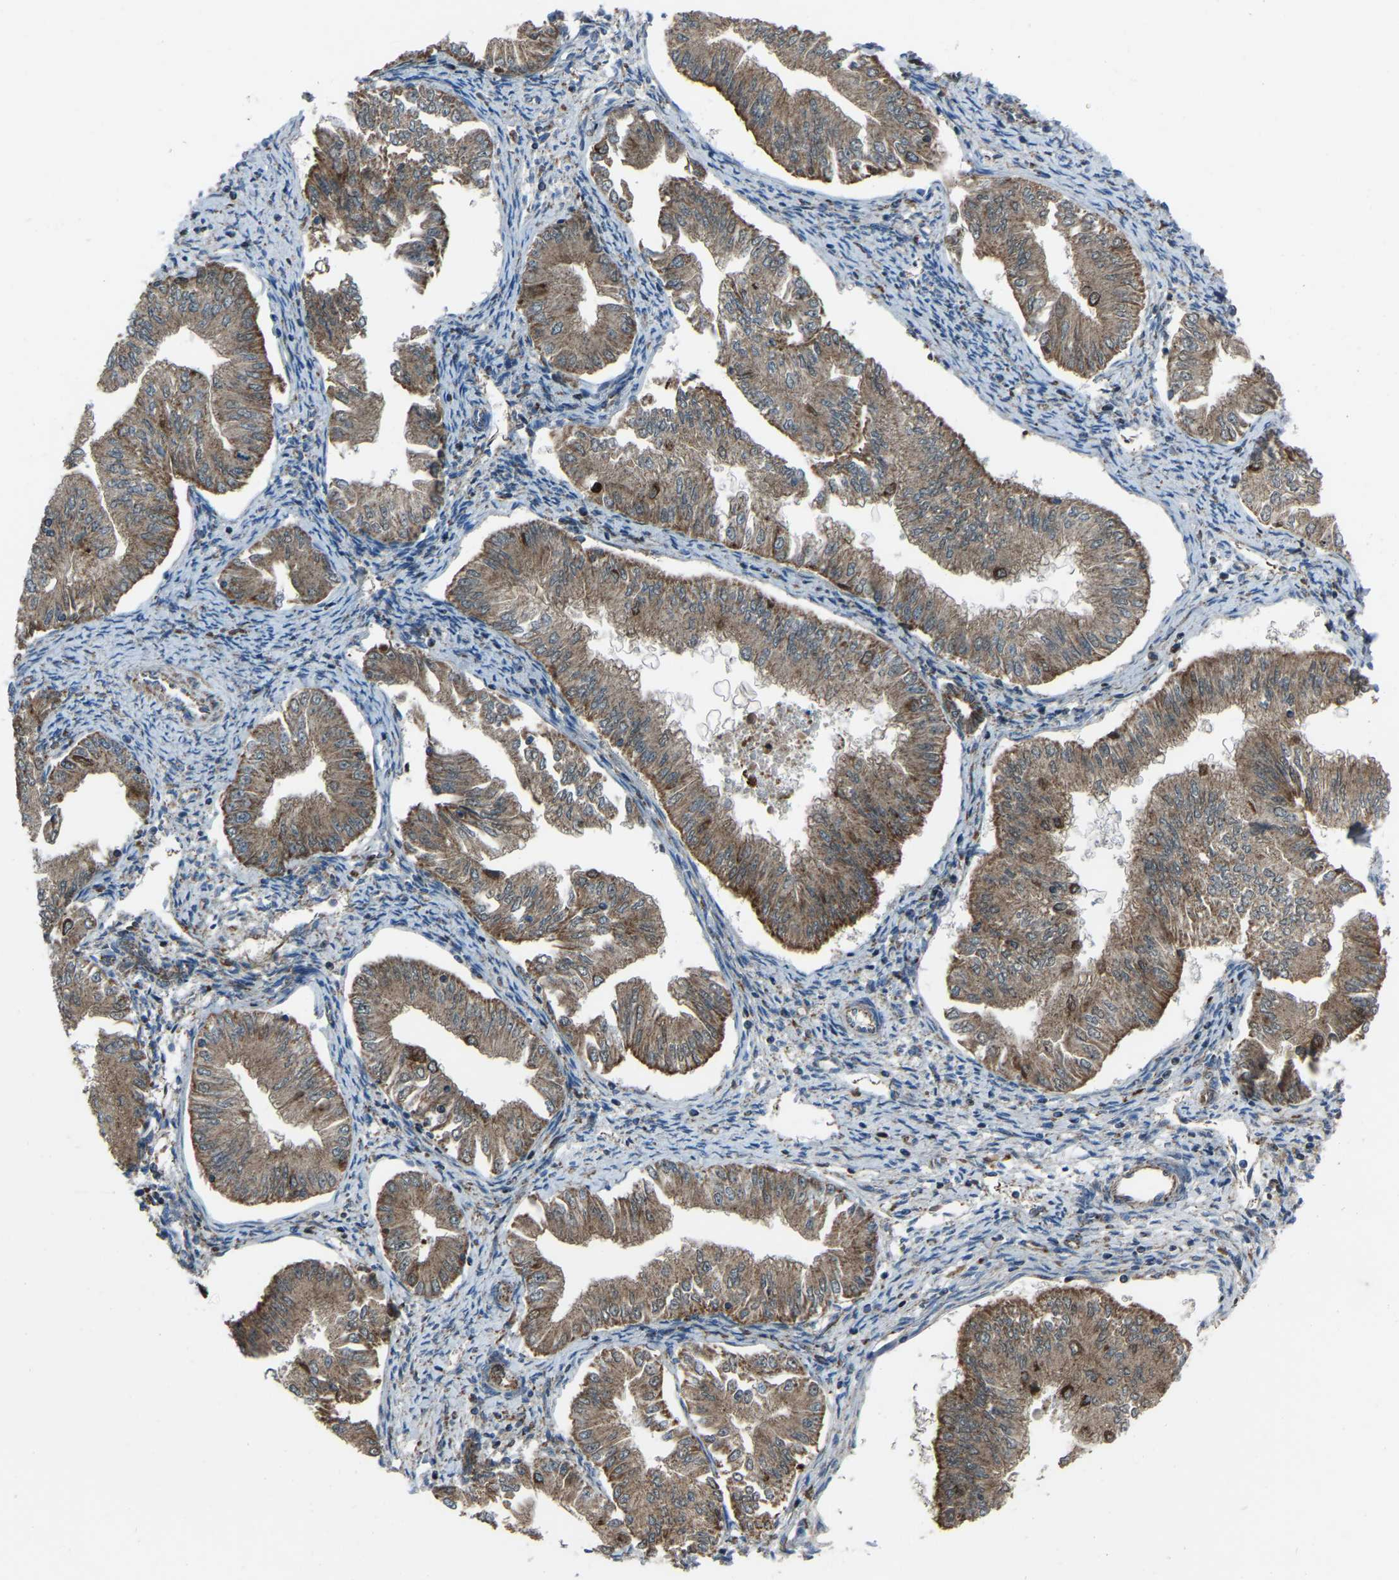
{"staining": {"intensity": "moderate", "quantity": ">75%", "location": "cytoplasmic/membranous"}, "tissue": "endometrial cancer", "cell_type": "Tumor cells", "image_type": "cancer", "snomed": [{"axis": "morphology", "description": "Normal tissue, NOS"}, {"axis": "morphology", "description": "Adenocarcinoma, NOS"}, {"axis": "topography", "description": "Endometrium"}], "caption": "A photomicrograph of adenocarcinoma (endometrial) stained for a protein shows moderate cytoplasmic/membranous brown staining in tumor cells.", "gene": "AKR1A1", "patient": {"sex": "female", "age": 53}}